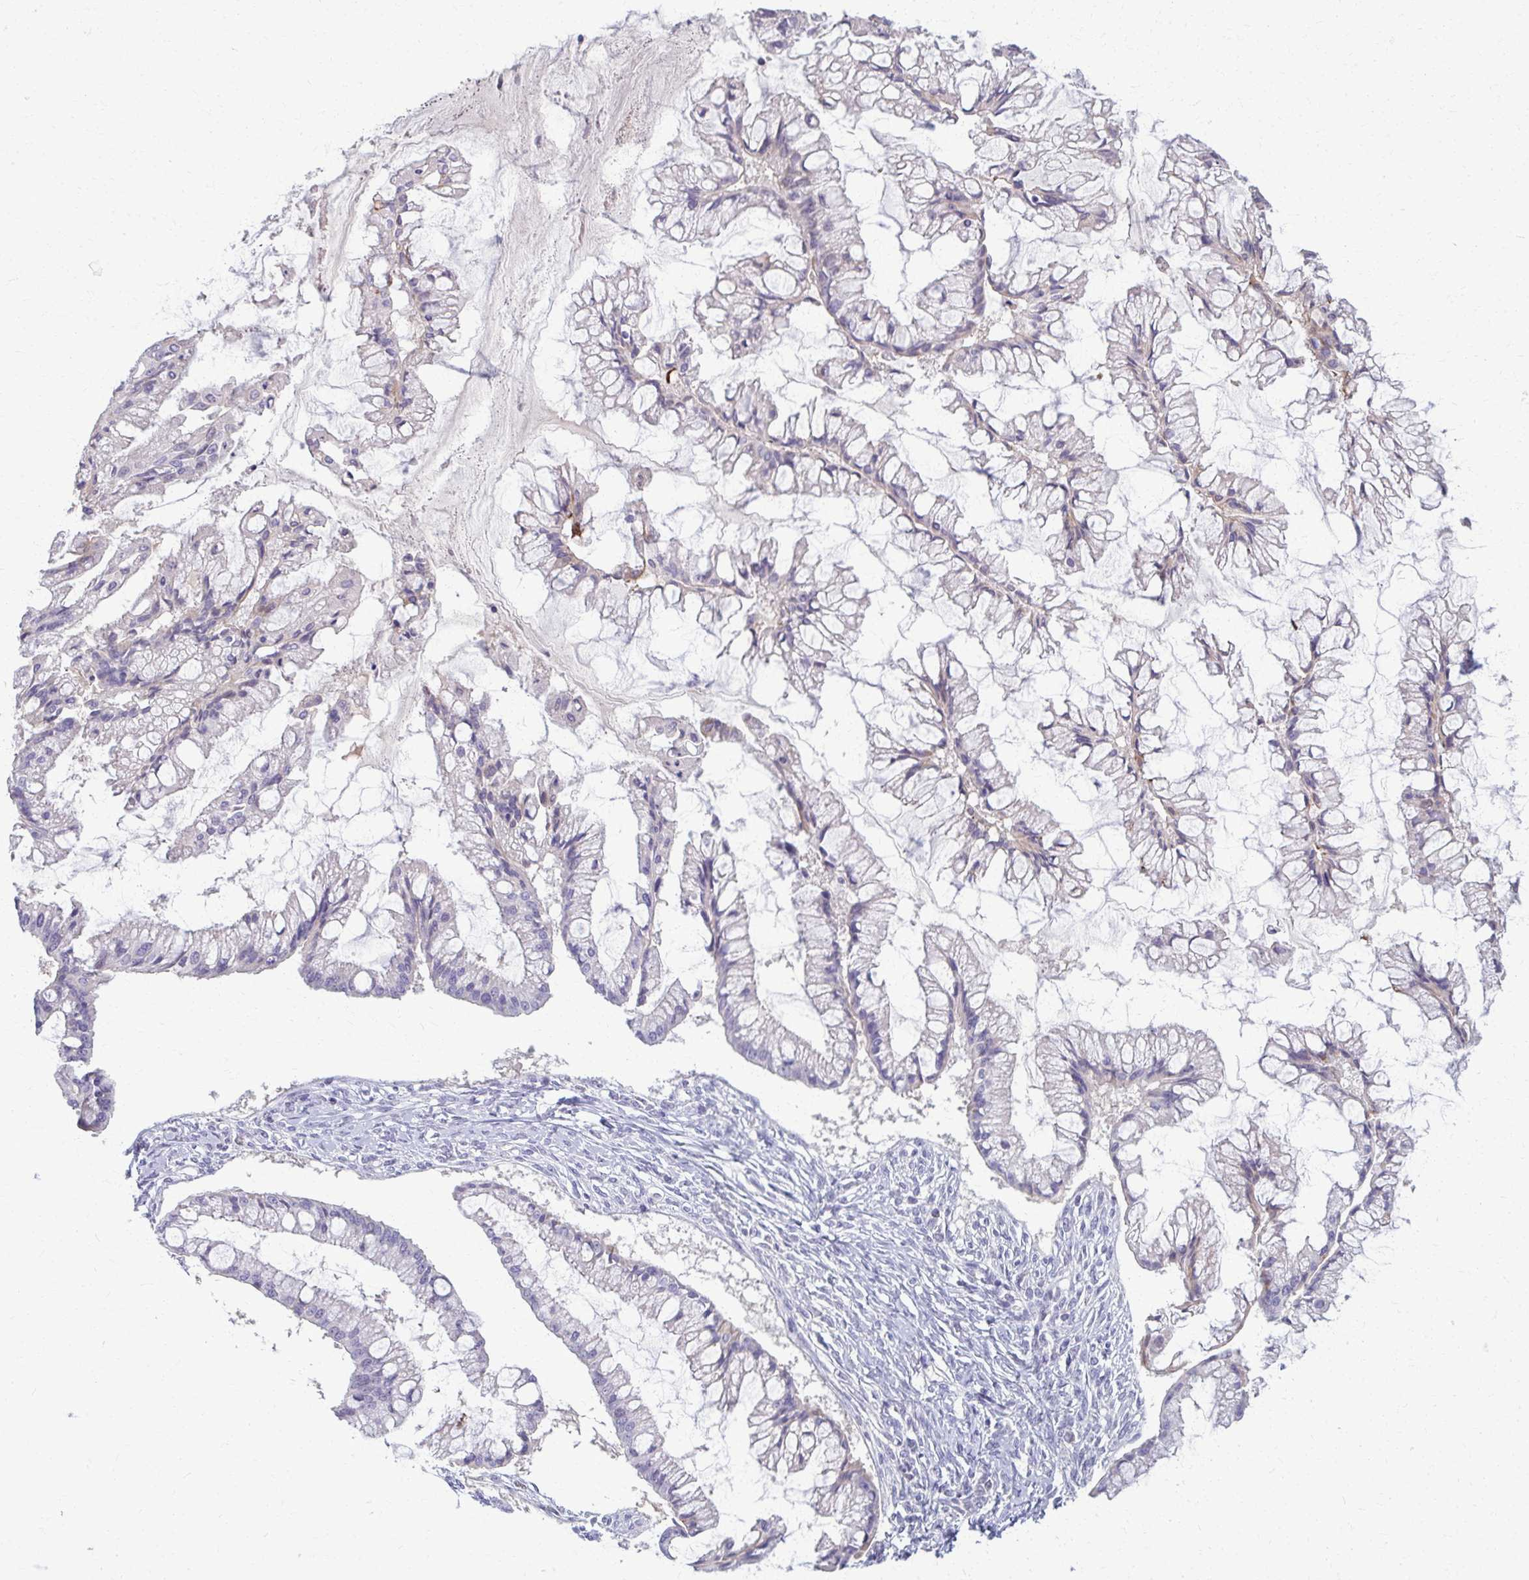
{"staining": {"intensity": "negative", "quantity": "none", "location": "none"}, "tissue": "ovarian cancer", "cell_type": "Tumor cells", "image_type": "cancer", "snomed": [{"axis": "morphology", "description": "Cystadenocarcinoma, mucinous, NOS"}, {"axis": "topography", "description": "Ovary"}], "caption": "Immunohistochemical staining of ovarian cancer (mucinous cystadenocarcinoma) shows no significant staining in tumor cells.", "gene": "OR4M1", "patient": {"sex": "female", "age": 73}}